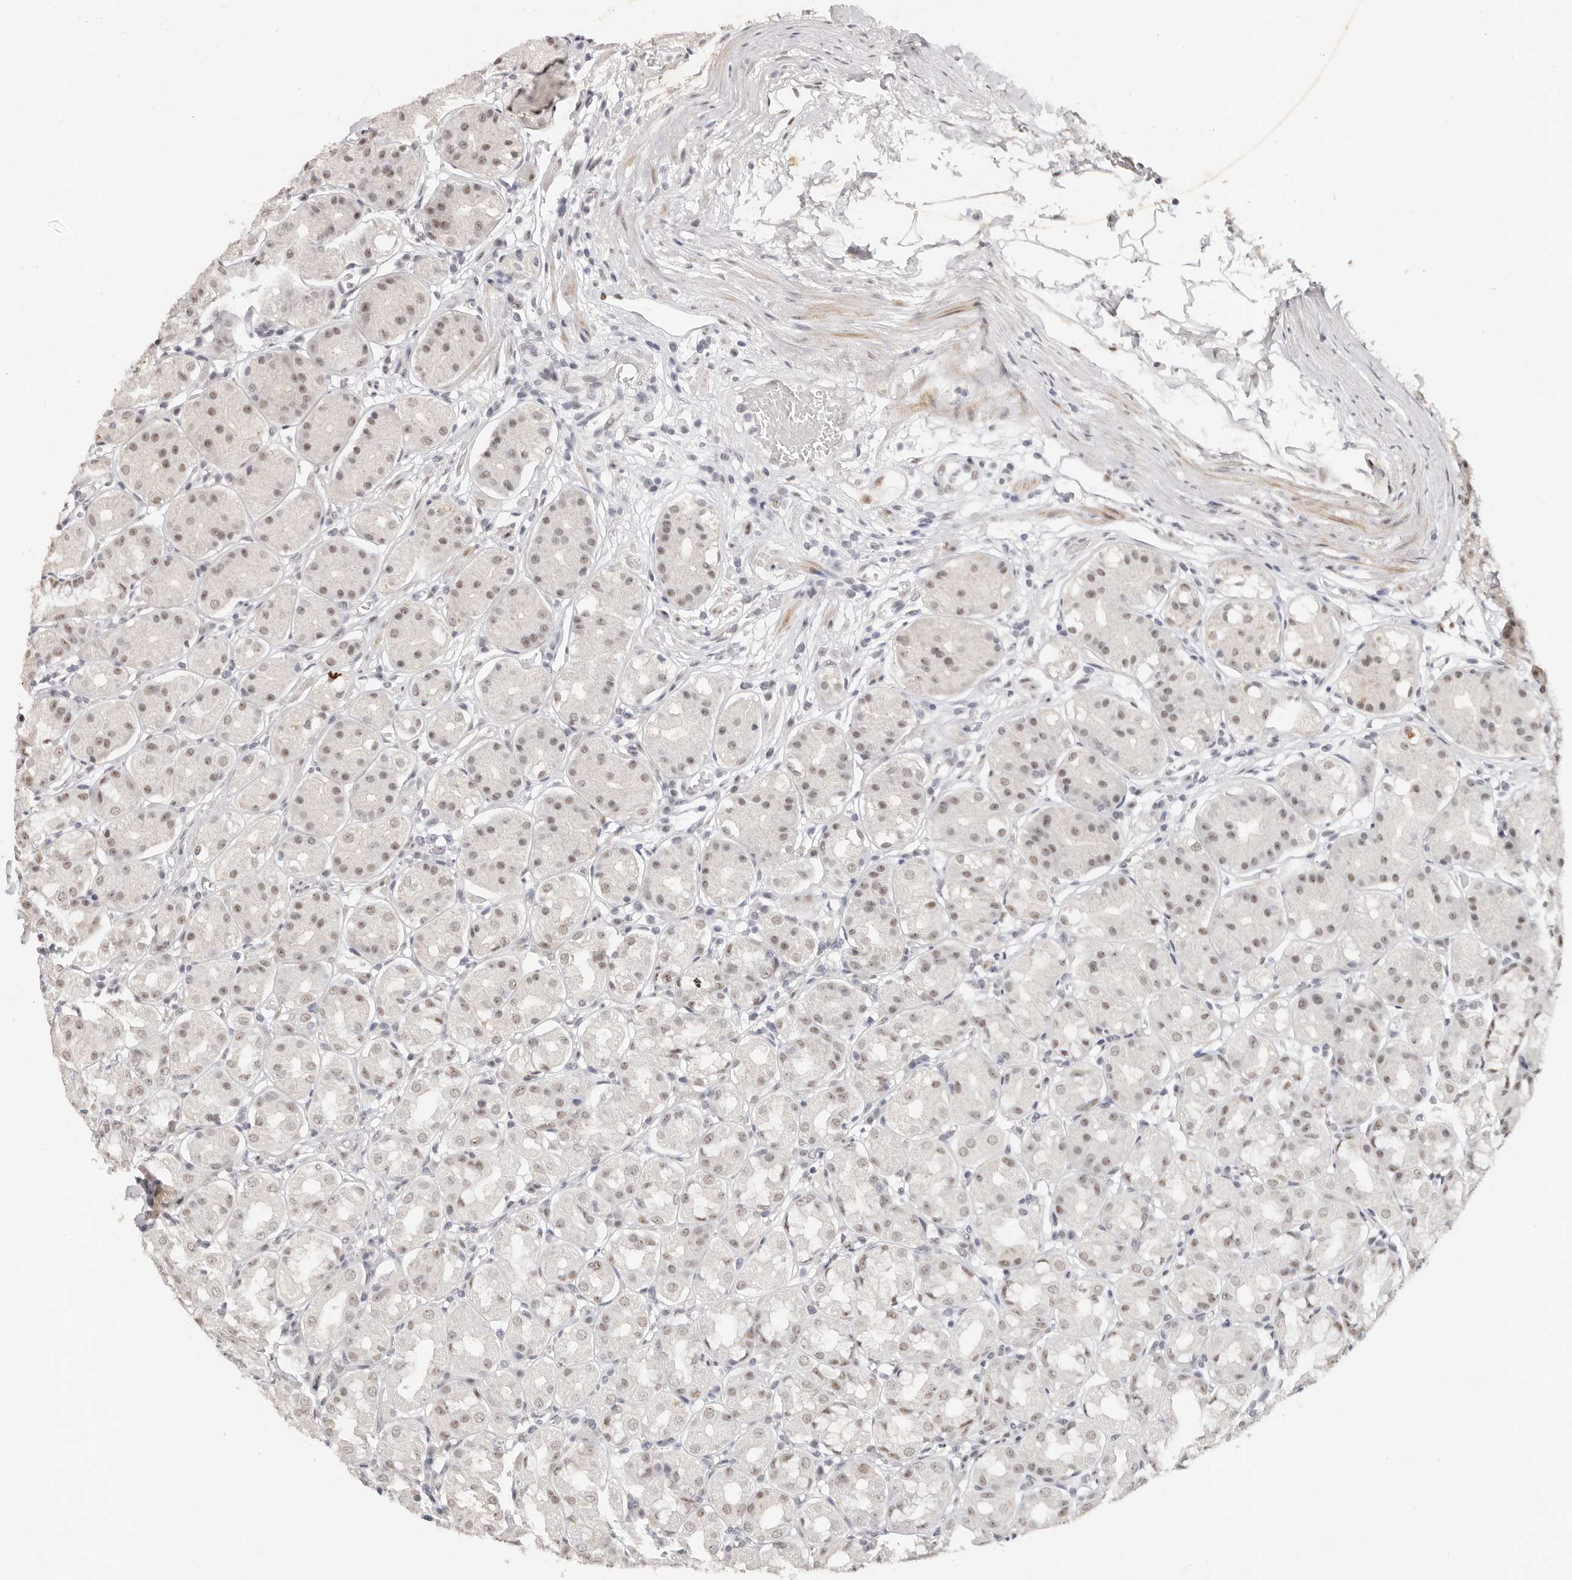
{"staining": {"intensity": "weak", "quantity": "25%-75%", "location": "nuclear"}, "tissue": "stomach", "cell_type": "Glandular cells", "image_type": "normal", "snomed": [{"axis": "morphology", "description": "Normal tissue, NOS"}, {"axis": "topography", "description": "Stomach"}, {"axis": "topography", "description": "Stomach, lower"}], "caption": "Immunohistochemistry of benign human stomach reveals low levels of weak nuclear positivity in approximately 25%-75% of glandular cells.", "gene": "LARP7", "patient": {"sex": "female", "age": 56}}